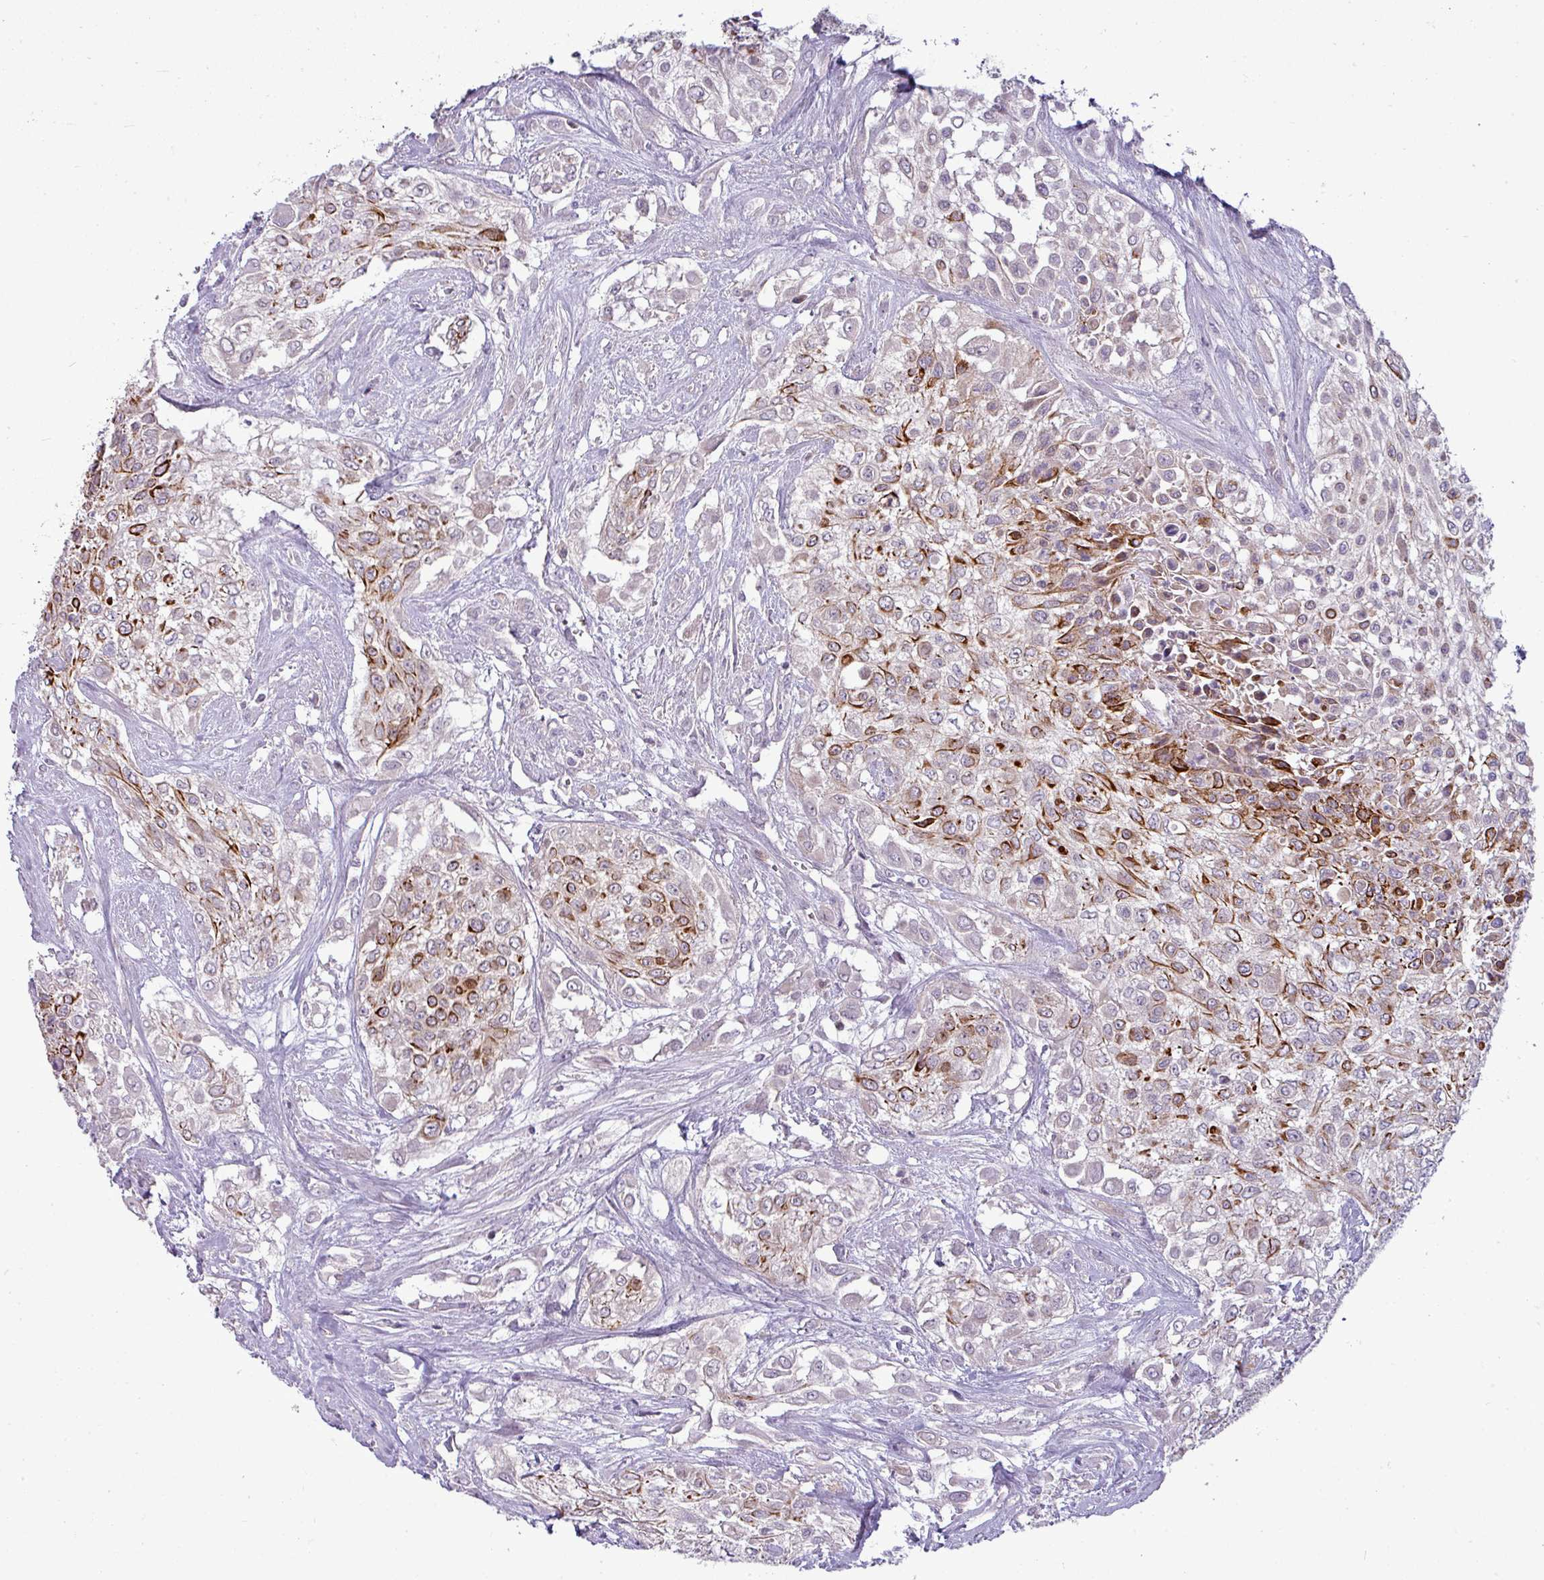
{"staining": {"intensity": "strong", "quantity": "<25%", "location": "cytoplasmic/membranous"}, "tissue": "urothelial cancer", "cell_type": "Tumor cells", "image_type": "cancer", "snomed": [{"axis": "morphology", "description": "Urothelial carcinoma, High grade"}, {"axis": "topography", "description": "Urinary bladder"}], "caption": "Strong cytoplasmic/membranous protein expression is seen in about <25% of tumor cells in urothelial cancer. (Stains: DAB (3,3'-diaminobenzidine) in brown, nuclei in blue, Microscopy: brightfield microscopy at high magnification).", "gene": "APOM", "patient": {"sex": "male", "age": 67}}